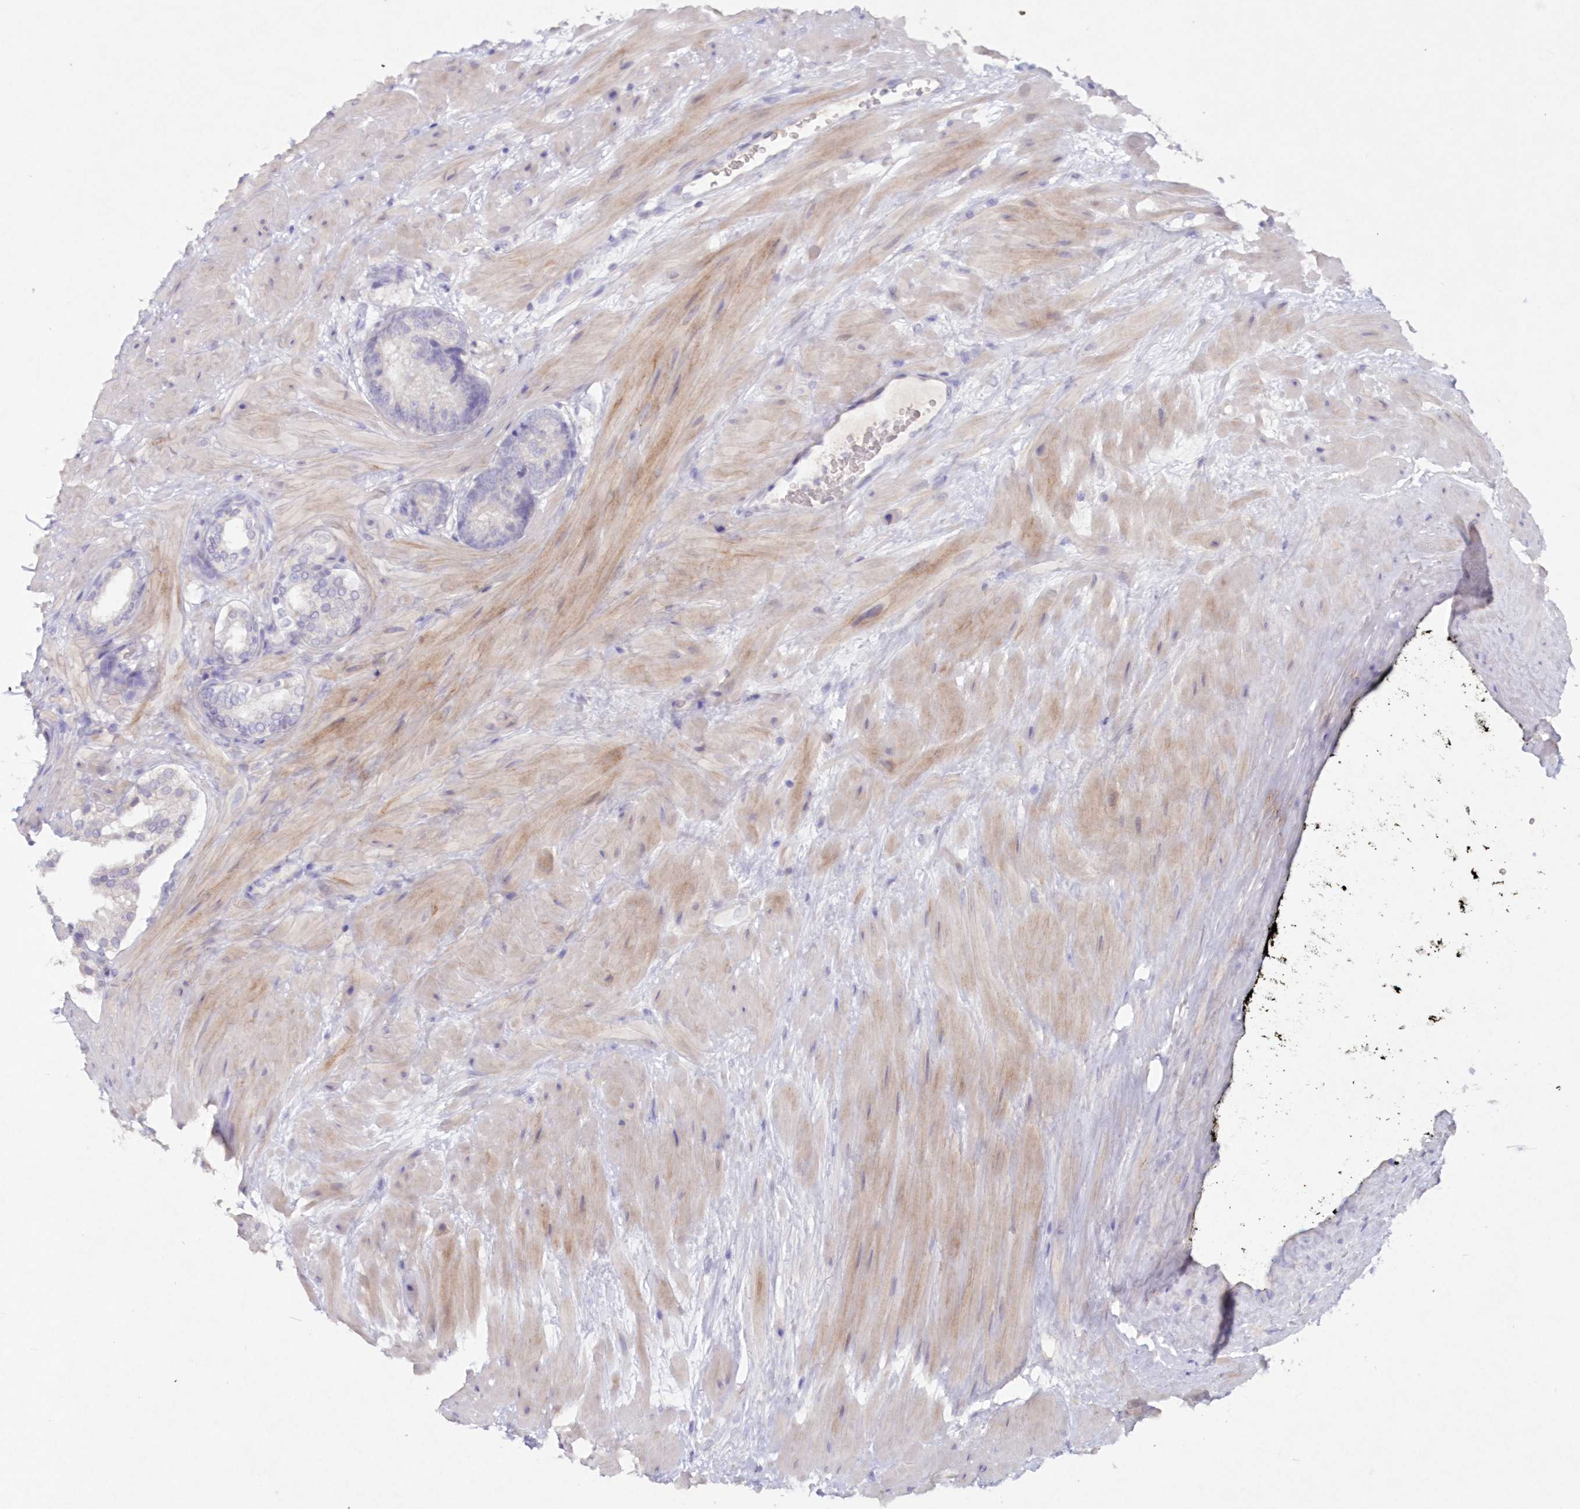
{"staining": {"intensity": "negative", "quantity": "none", "location": "none"}, "tissue": "prostate cancer", "cell_type": "Tumor cells", "image_type": "cancer", "snomed": [{"axis": "morphology", "description": "Adenocarcinoma, High grade"}, {"axis": "topography", "description": "Prostate"}], "caption": "Protein analysis of prostate cancer (high-grade adenocarcinoma) reveals no significant expression in tumor cells. The staining is performed using DAB (3,3'-diaminobenzidine) brown chromogen with nuclei counter-stained in using hematoxylin.", "gene": "GCKR", "patient": {"sex": "male", "age": 61}}